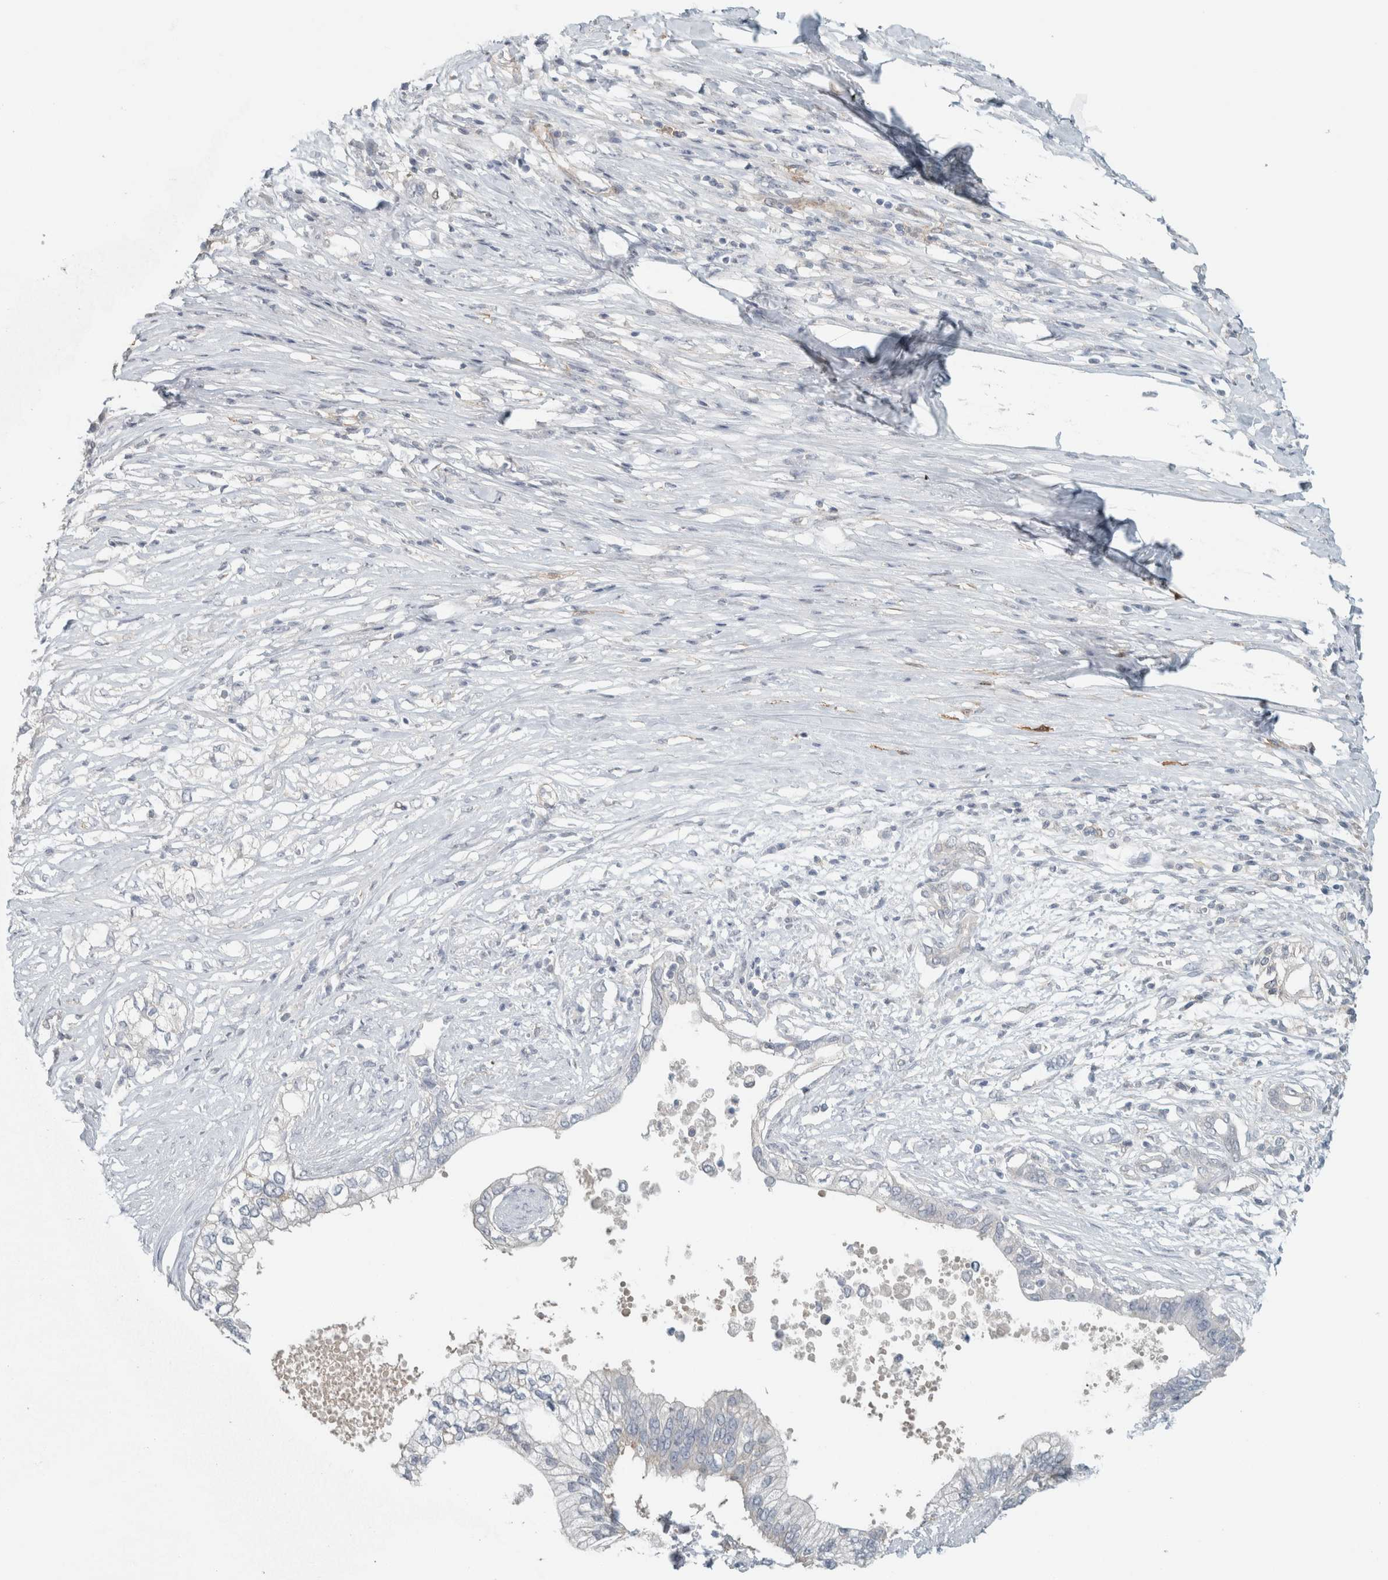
{"staining": {"intensity": "negative", "quantity": "none", "location": "none"}, "tissue": "pancreatic cancer", "cell_type": "Tumor cells", "image_type": "cancer", "snomed": [{"axis": "morphology", "description": "Normal tissue, NOS"}, {"axis": "morphology", "description": "Adenocarcinoma, NOS"}, {"axis": "topography", "description": "Pancreas"}, {"axis": "topography", "description": "Peripheral nerve tissue"}], "caption": "Adenocarcinoma (pancreatic) was stained to show a protein in brown. There is no significant expression in tumor cells. Nuclei are stained in blue.", "gene": "SCIN", "patient": {"sex": "male", "age": 59}}